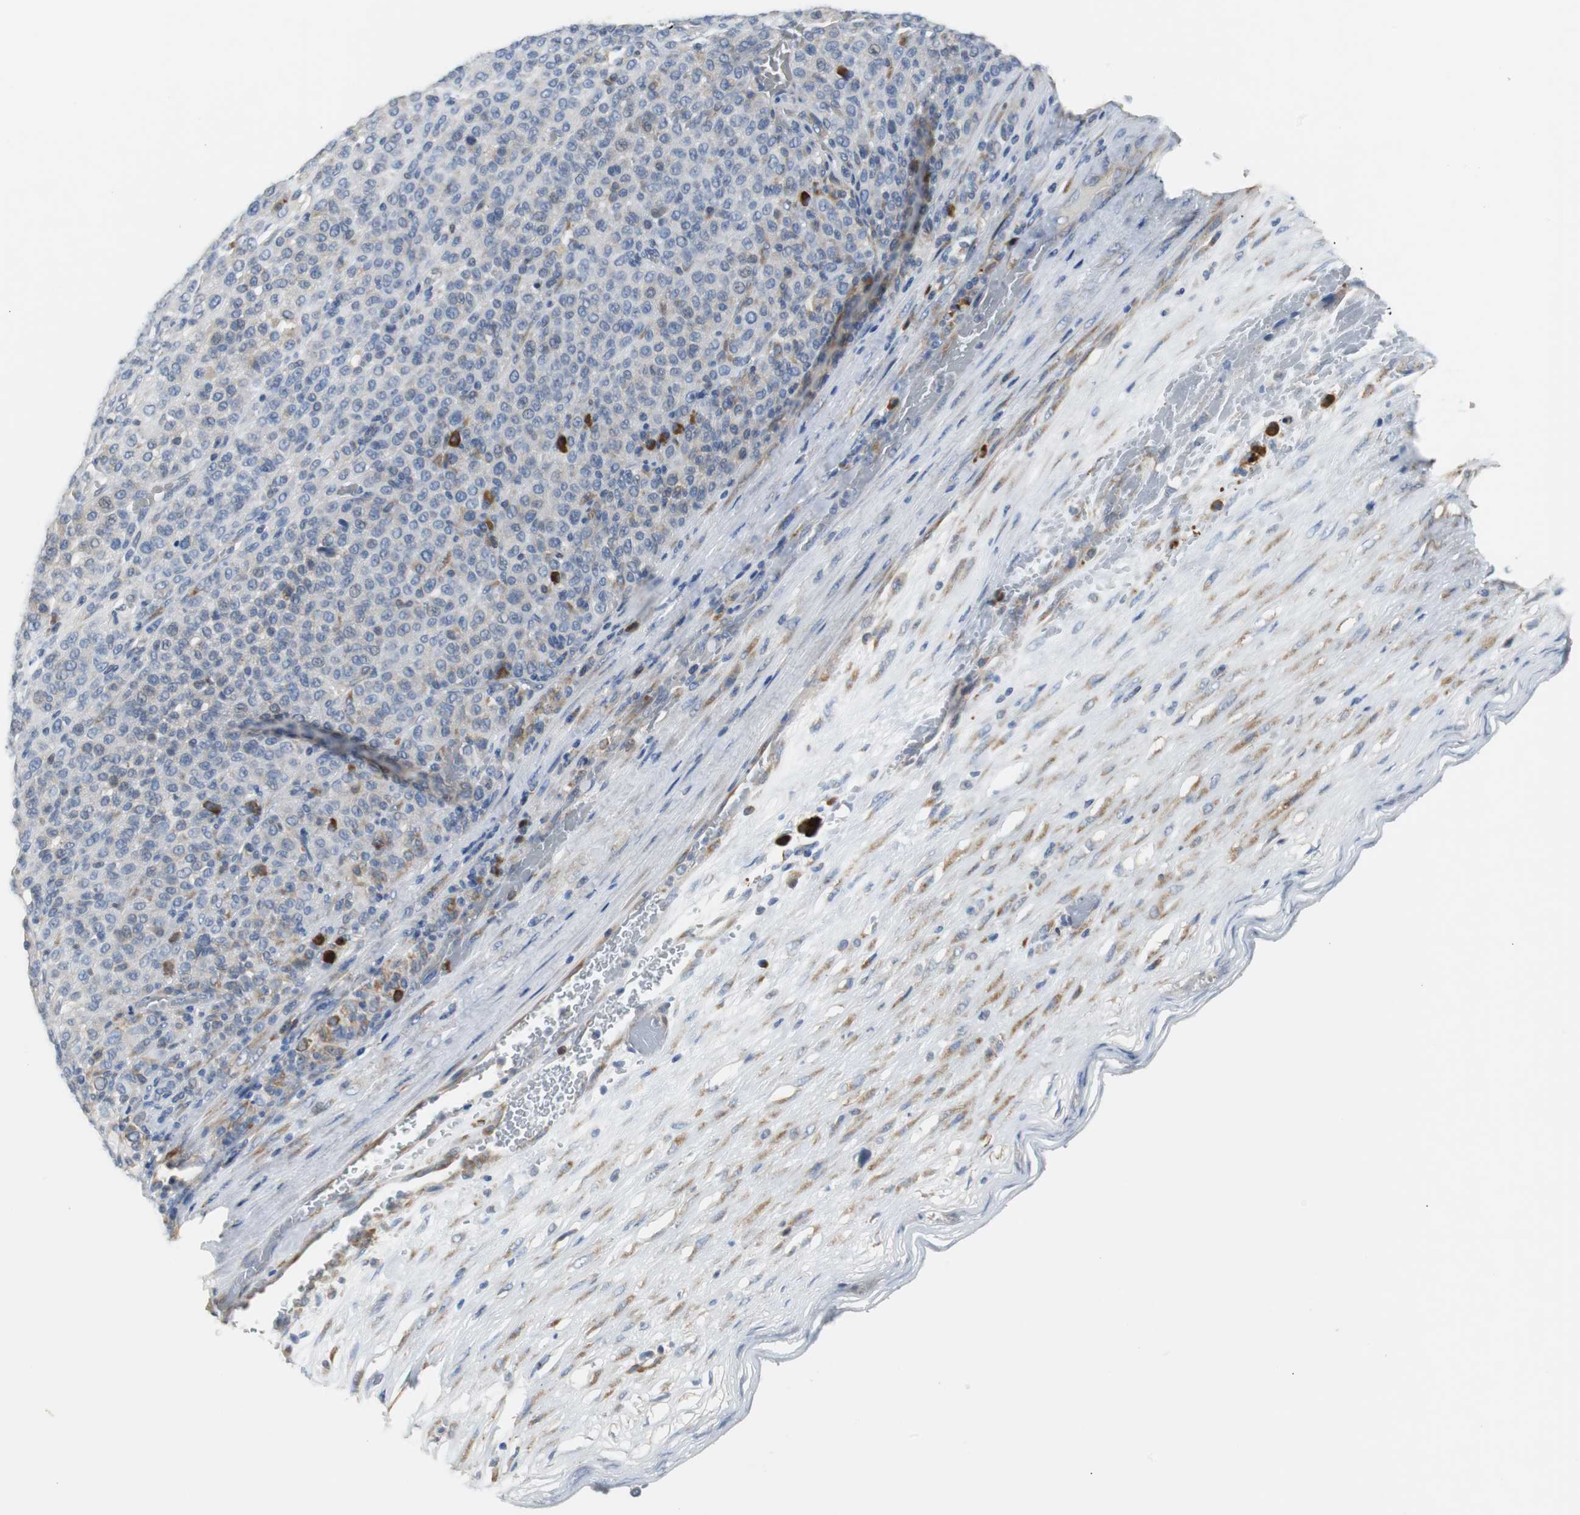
{"staining": {"intensity": "negative", "quantity": "none", "location": "none"}, "tissue": "melanoma", "cell_type": "Tumor cells", "image_type": "cancer", "snomed": [{"axis": "morphology", "description": "Malignant melanoma, Metastatic site"}, {"axis": "topography", "description": "Pancreas"}], "caption": "Immunohistochemistry photomicrograph of neoplastic tissue: malignant melanoma (metastatic site) stained with DAB reveals no significant protein staining in tumor cells.", "gene": "PDIA4", "patient": {"sex": "female", "age": 30}}